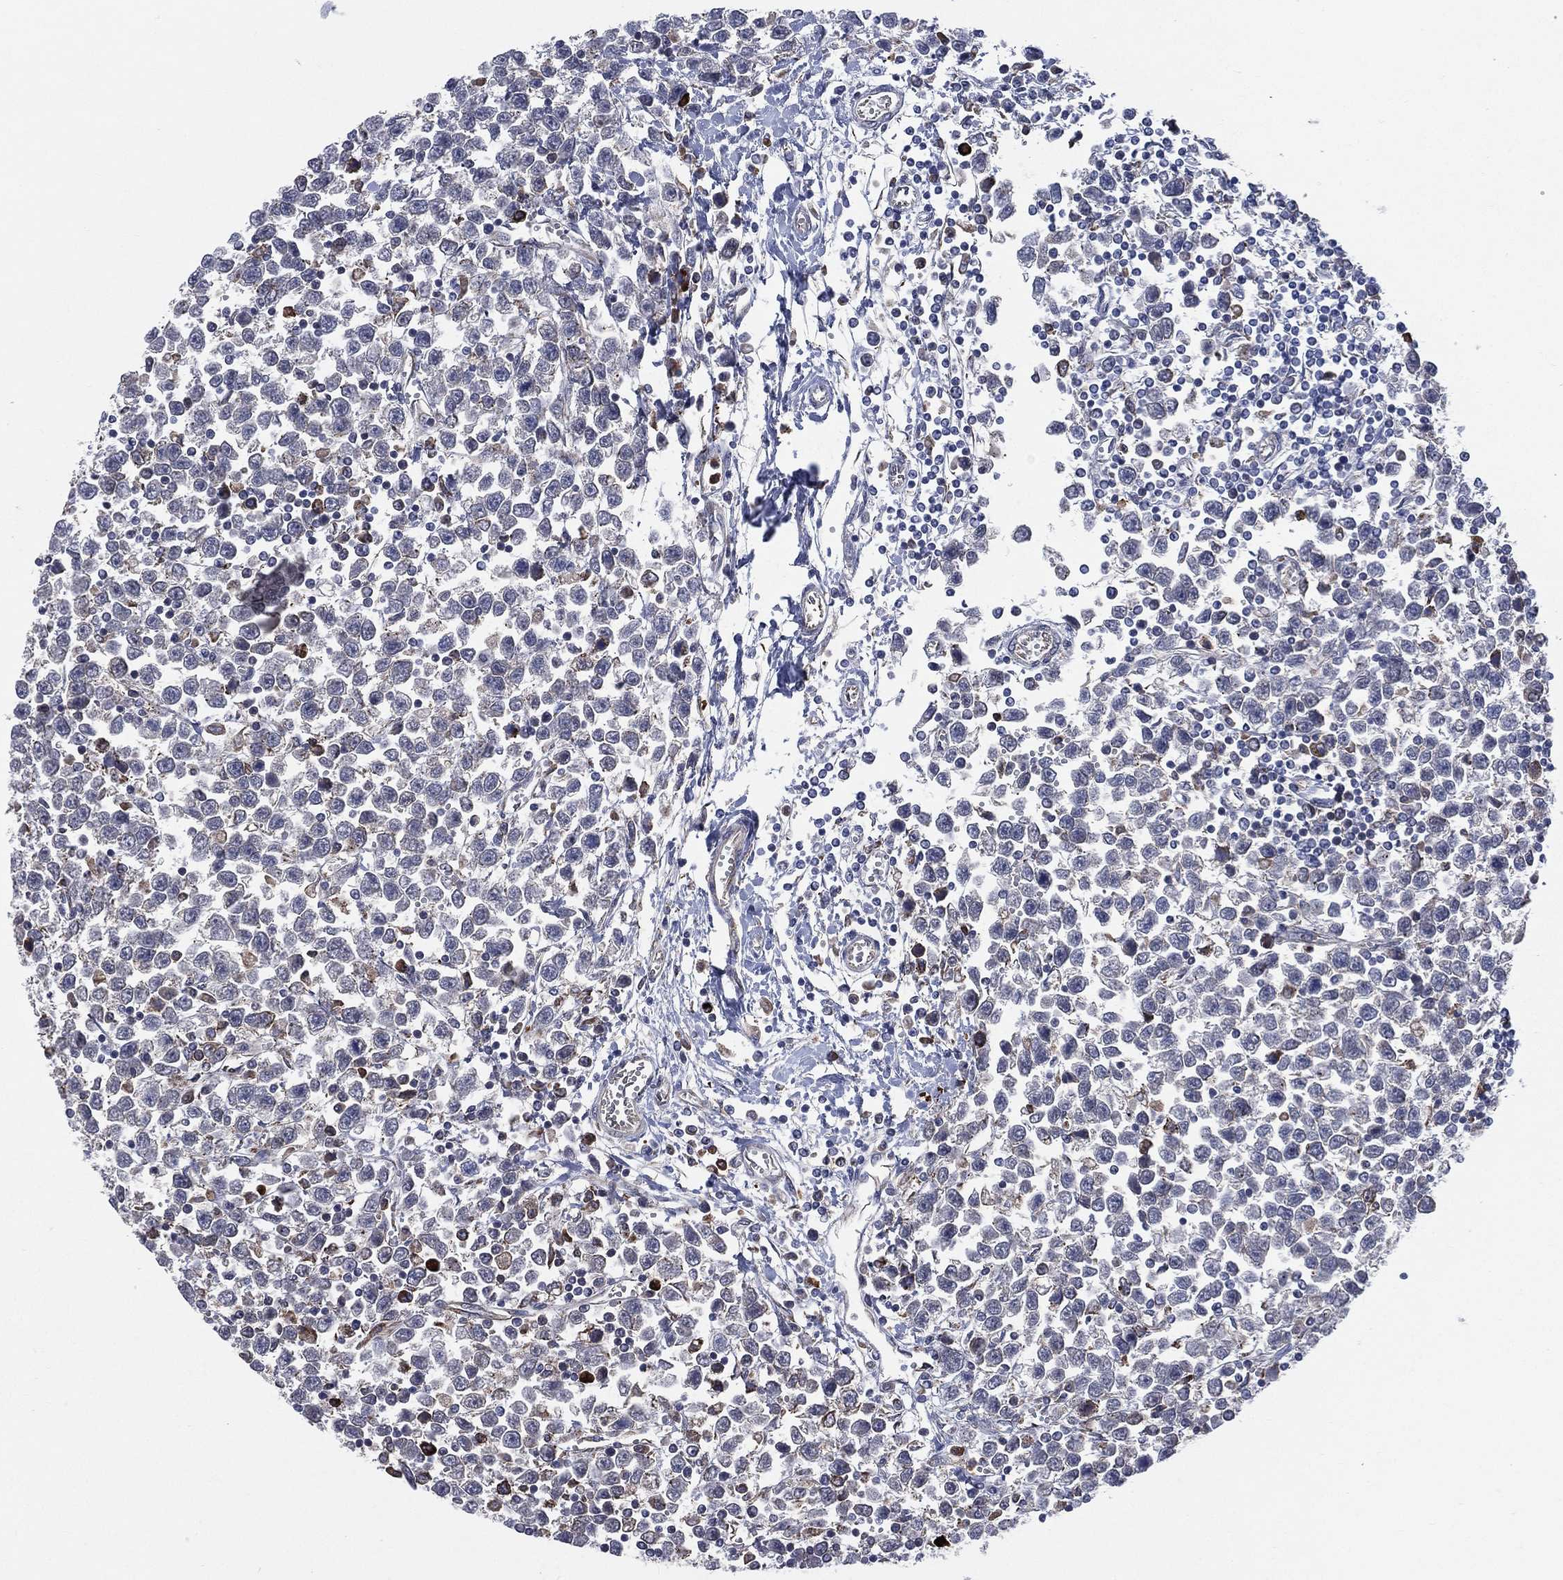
{"staining": {"intensity": "negative", "quantity": "none", "location": "none"}, "tissue": "testis cancer", "cell_type": "Tumor cells", "image_type": "cancer", "snomed": [{"axis": "morphology", "description": "Seminoma, NOS"}, {"axis": "topography", "description": "Testis"}], "caption": "An immunohistochemistry micrograph of testis cancer is shown. There is no staining in tumor cells of testis cancer.", "gene": "CCDC159", "patient": {"sex": "male", "age": 34}}